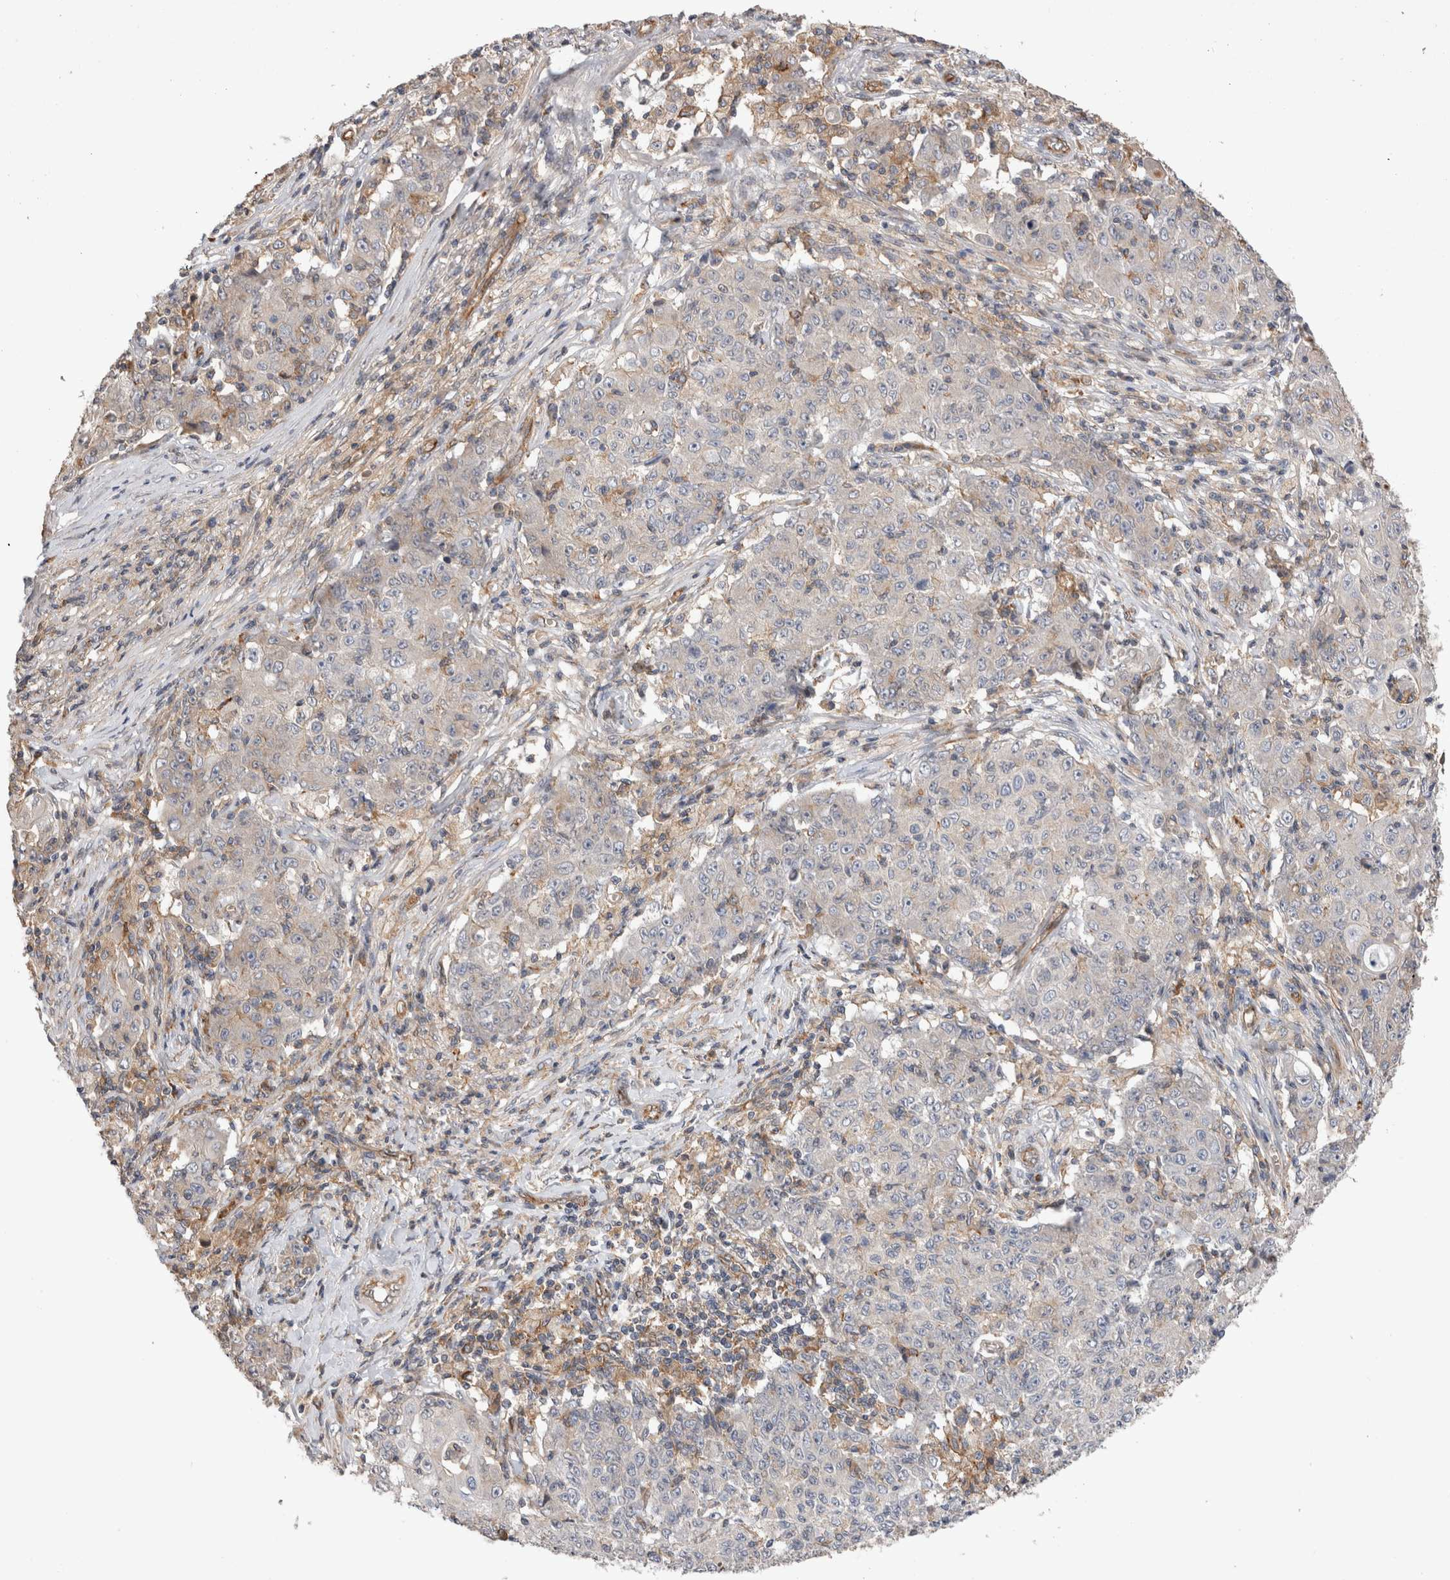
{"staining": {"intensity": "negative", "quantity": "none", "location": "none"}, "tissue": "ovarian cancer", "cell_type": "Tumor cells", "image_type": "cancer", "snomed": [{"axis": "morphology", "description": "Carcinoma, endometroid"}, {"axis": "topography", "description": "Ovary"}], "caption": "IHC micrograph of human ovarian cancer stained for a protein (brown), which displays no positivity in tumor cells.", "gene": "BNIP2", "patient": {"sex": "female", "age": 42}}